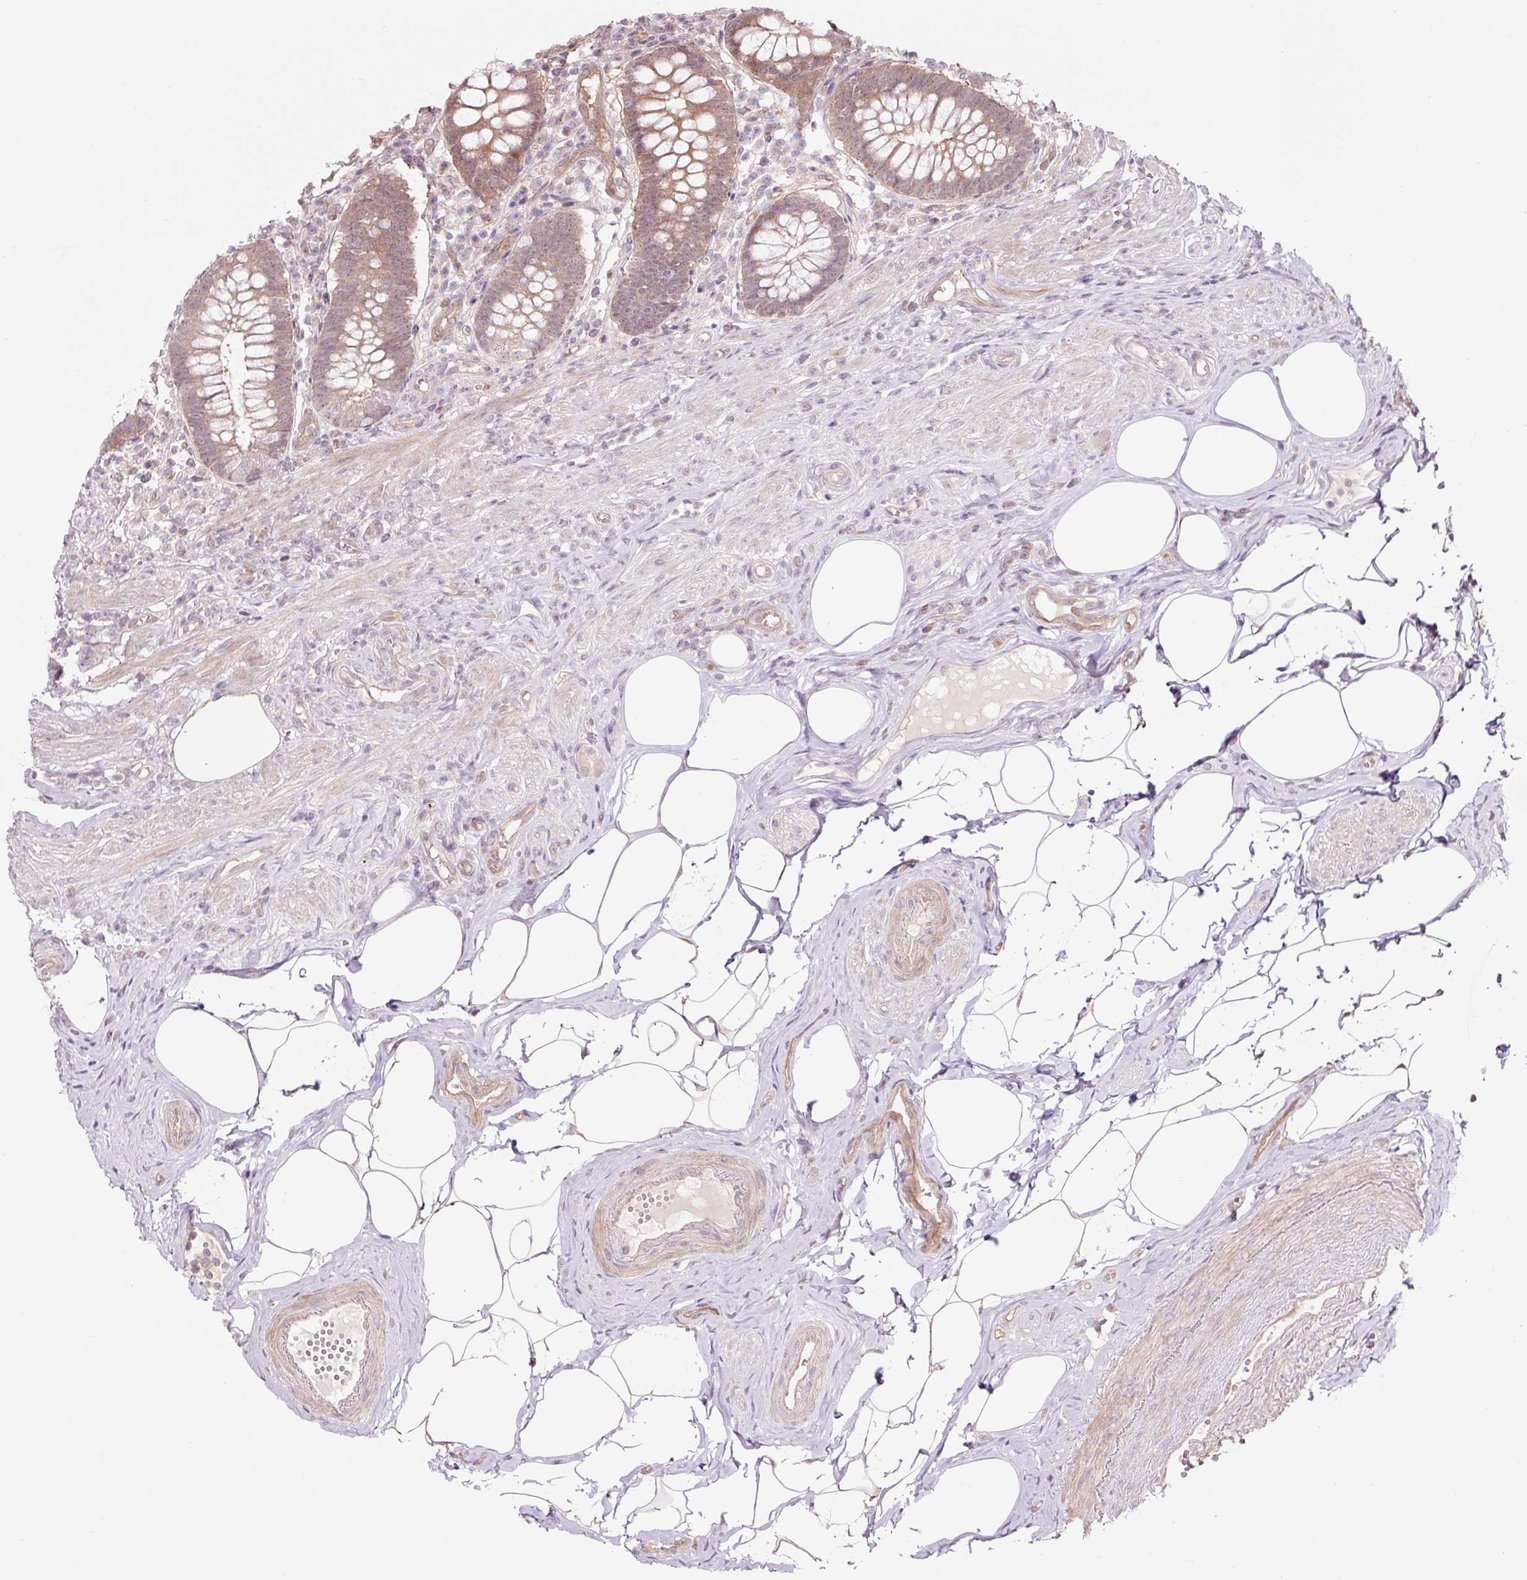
{"staining": {"intensity": "strong", "quantity": "25%-75%", "location": "cytoplasmic/membranous,nuclear"}, "tissue": "appendix", "cell_type": "Glandular cells", "image_type": "normal", "snomed": [{"axis": "morphology", "description": "Normal tissue, NOS"}, {"axis": "topography", "description": "Appendix"}], "caption": "Human appendix stained with a brown dye shows strong cytoplasmic/membranous,nuclear positive expression in about 25%-75% of glandular cells.", "gene": "FBXL14", "patient": {"sex": "female", "age": 56}}